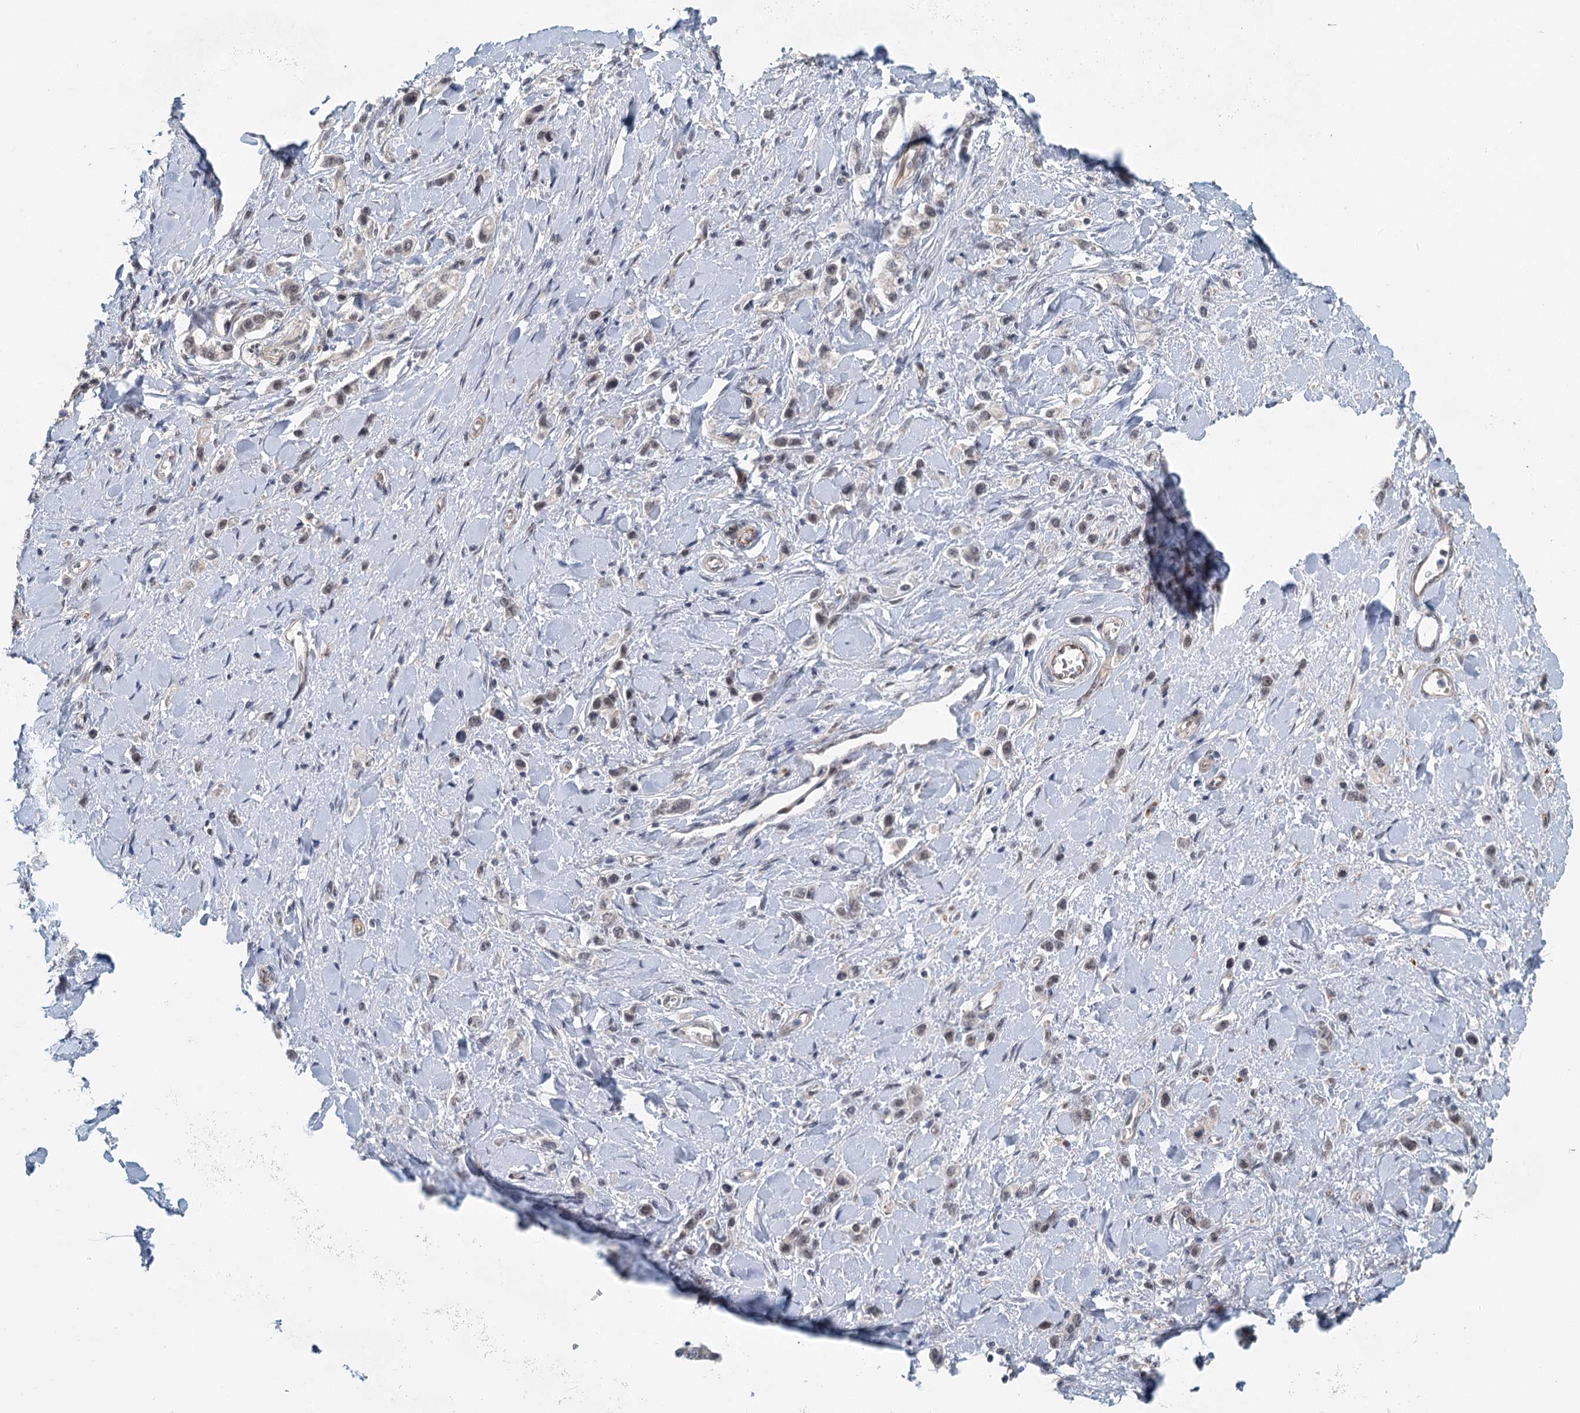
{"staining": {"intensity": "weak", "quantity": "25%-75%", "location": "nuclear"}, "tissue": "stomach cancer", "cell_type": "Tumor cells", "image_type": "cancer", "snomed": [{"axis": "morphology", "description": "Normal tissue, NOS"}, {"axis": "morphology", "description": "Adenocarcinoma, NOS"}, {"axis": "topography", "description": "Stomach, upper"}, {"axis": "topography", "description": "Stomach"}], "caption": "DAB (3,3'-diaminobenzidine) immunohistochemical staining of human stomach cancer displays weak nuclear protein staining in about 25%-75% of tumor cells.", "gene": "TAS2R42", "patient": {"sex": "female", "age": 65}}